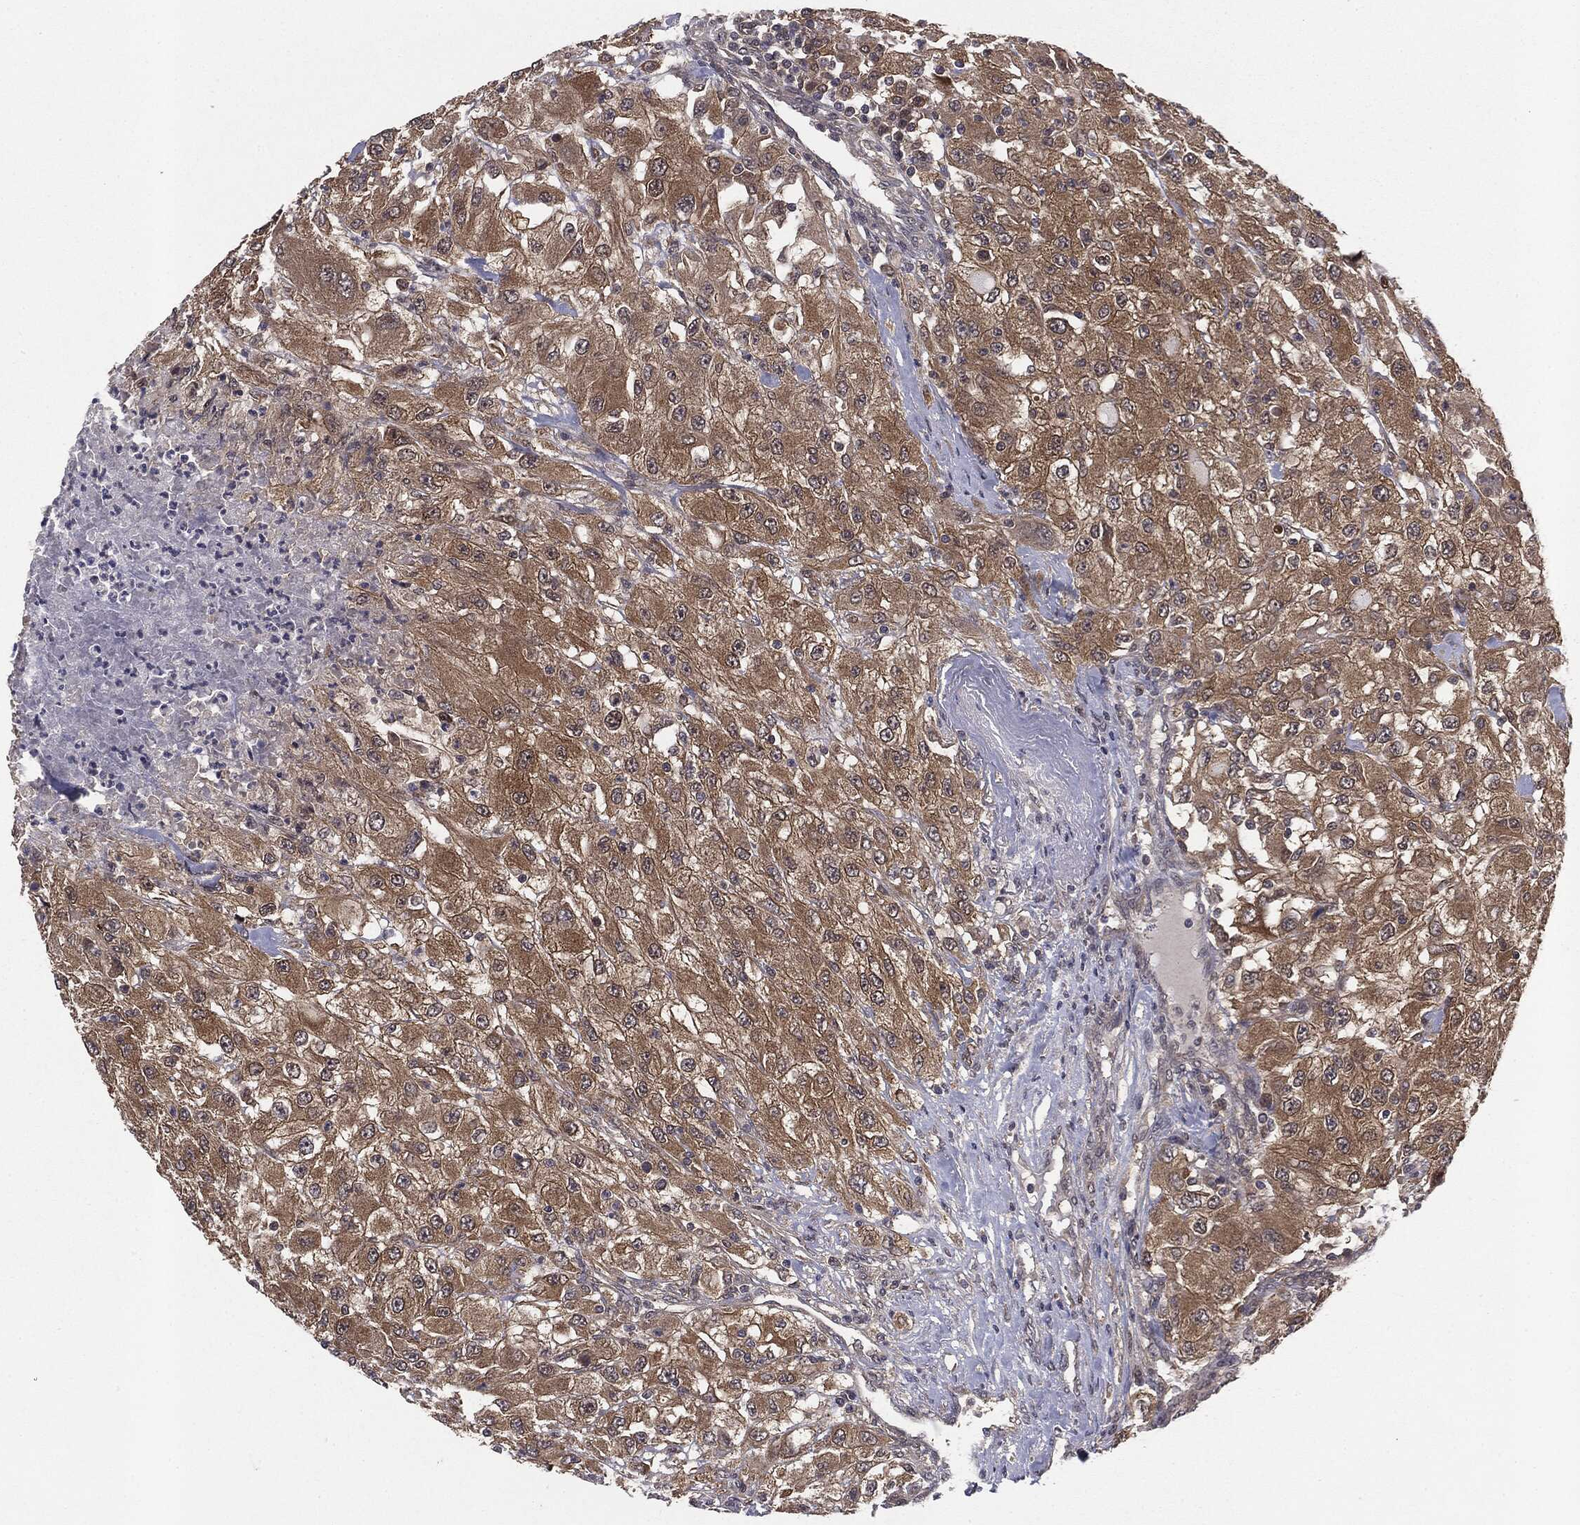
{"staining": {"intensity": "moderate", "quantity": ">75%", "location": "cytoplasmic/membranous"}, "tissue": "renal cancer", "cell_type": "Tumor cells", "image_type": "cancer", "snomed": [{"axis": "morphology", "description": "Adenocarcinoma, NOS"}, {"axis": "topography", "description": "Kidney"}], "caption": "An IHC image of neoplastic tissue is shown. Protein staining in brown shows moderate cytoplasmic/membranous positivity in adenocarcinoma (renal) within tumor cells.", "gene": "KRT7", "patient": {"sex": "female", "age": 67}}